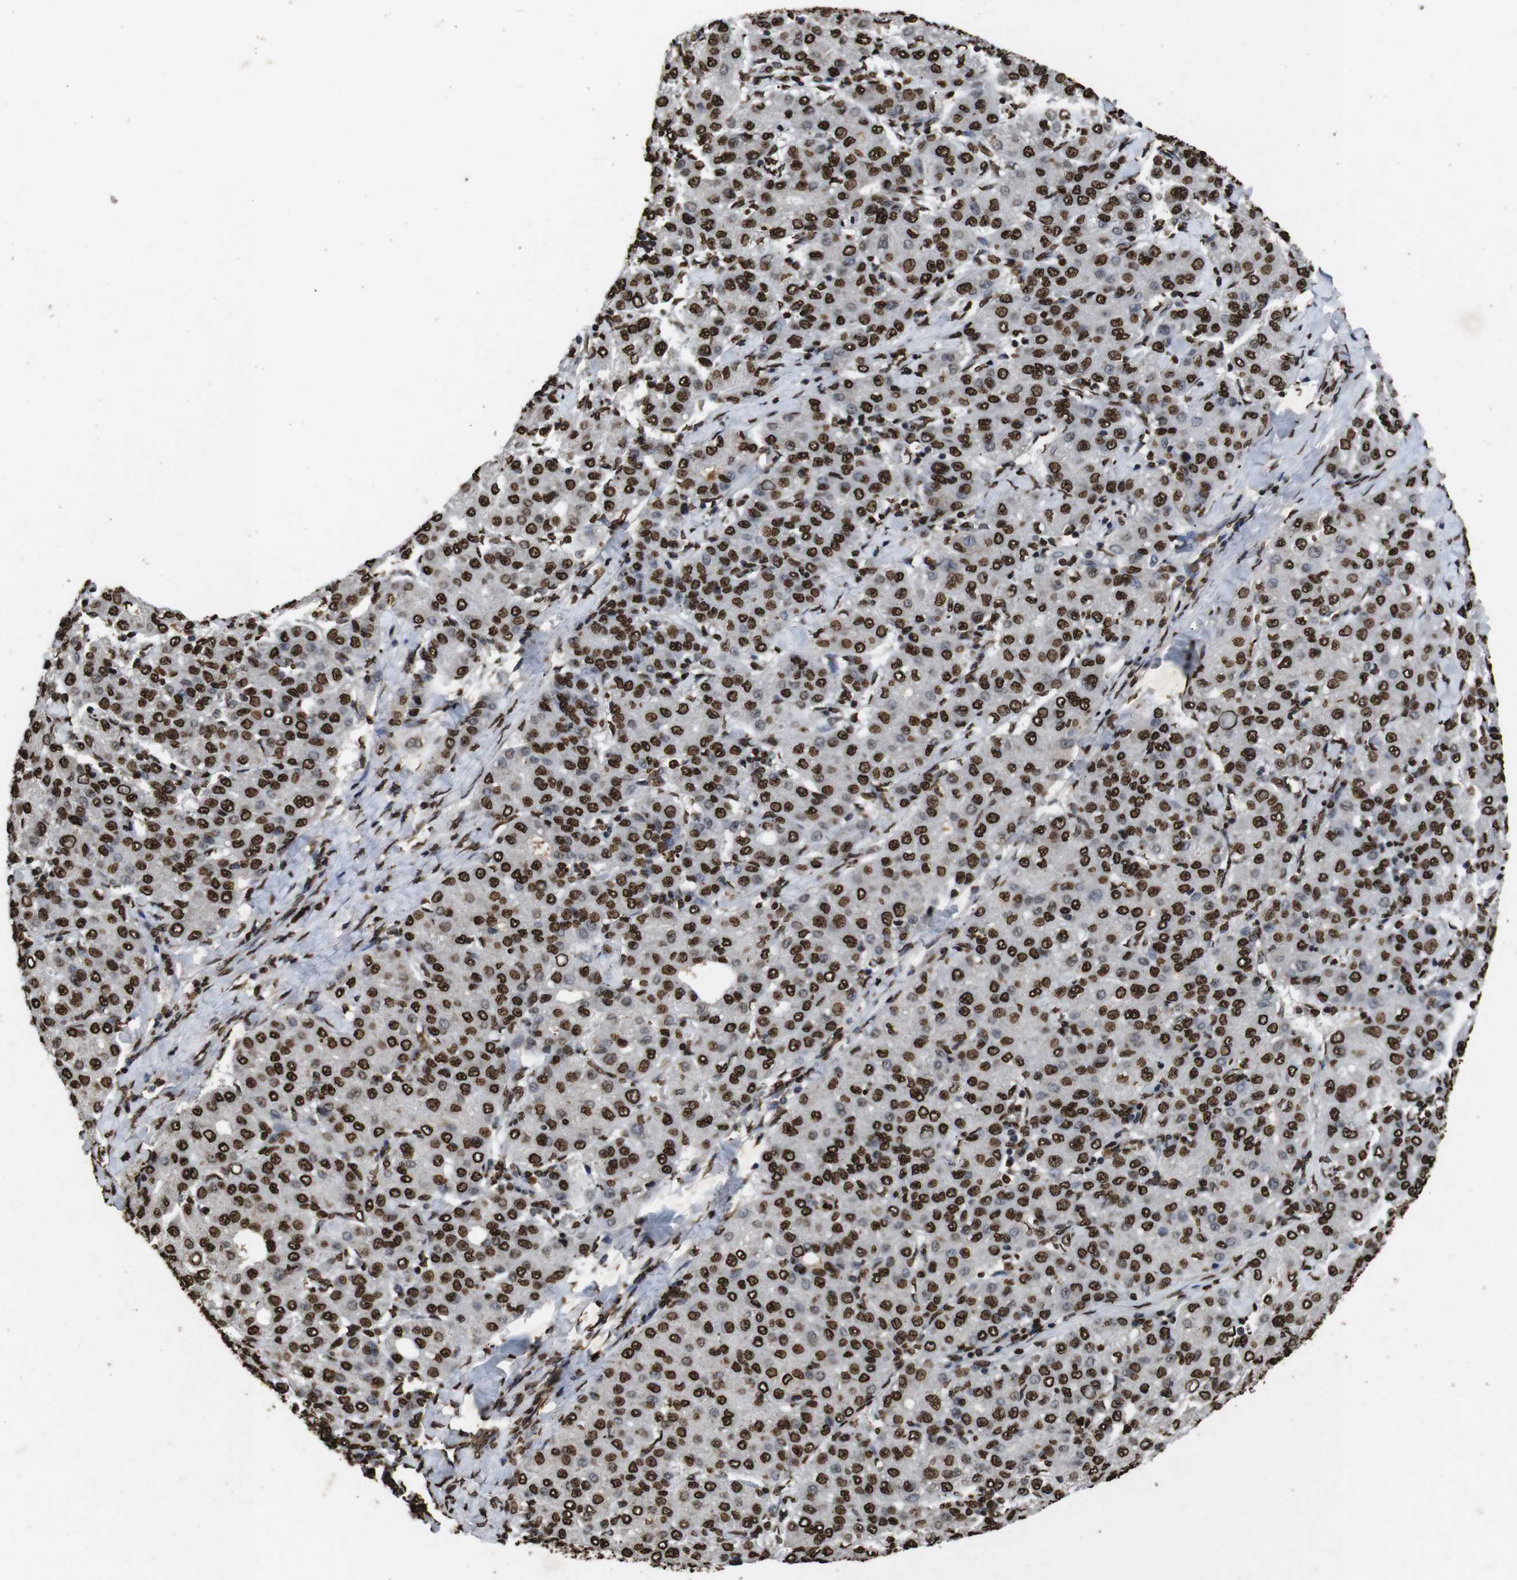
{"staining": {"intensity": "strong", "quantity": ">75%", "location": "nuclear"}, "tissue": "liver cancer", "cell_type": "Tumor cells", "image_type": "cancer", "snomed": [{"axis": "morphology", "description": "Carcinoma, Hepatocellular, NOS"}, {"axis": "topography", "description": "Liver"}], "caption": "Approximately >75% of tumor cells in liver hepatocellular carcinoma show strong nuclear protein staining as visualized by brown immunohistochemical staining.", "gene": "MDM2", "patient": {"sex": "male", "age": 65}}